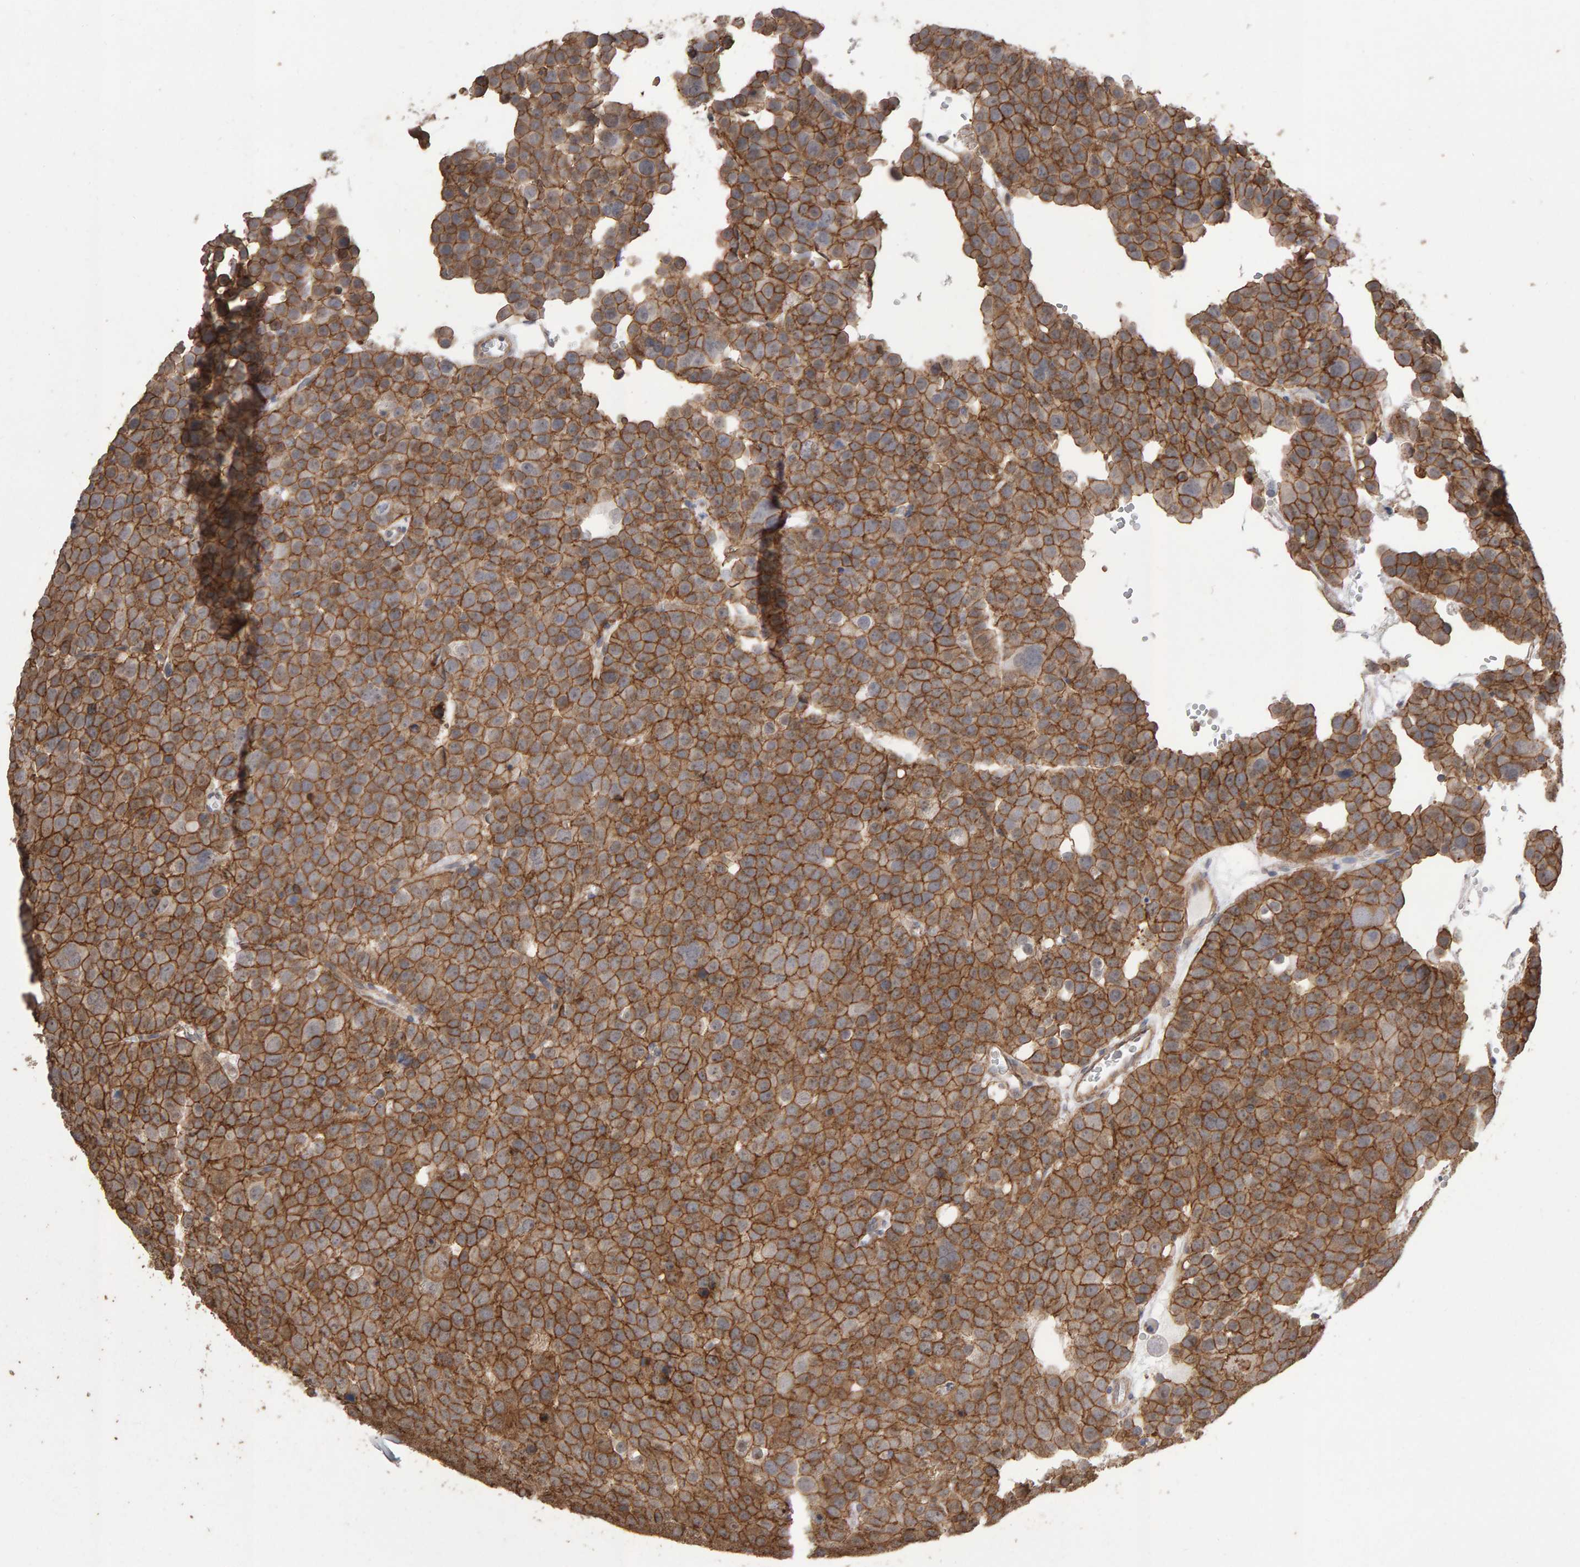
{"staining": {"intensity": "strong", "quantity": ">75%", "location": "cytoplasmic/membranous"}, "tissue": "testis cancer", "cell_type": "Tumor cells", "image_type": "cancer", "snomed": [{"axis": "morphology", "description": "Seminoma, NOS"}, {"axis": "topography", "description": "Testis"}], "caption": "Protein expression analysis of testis cancer (seminoma) displays strong cytoplasmic/membranous staining in approximately >75% of tumor cells.", "gene": "SCRIB", "patient": {"sex": "male", "age": 71}}